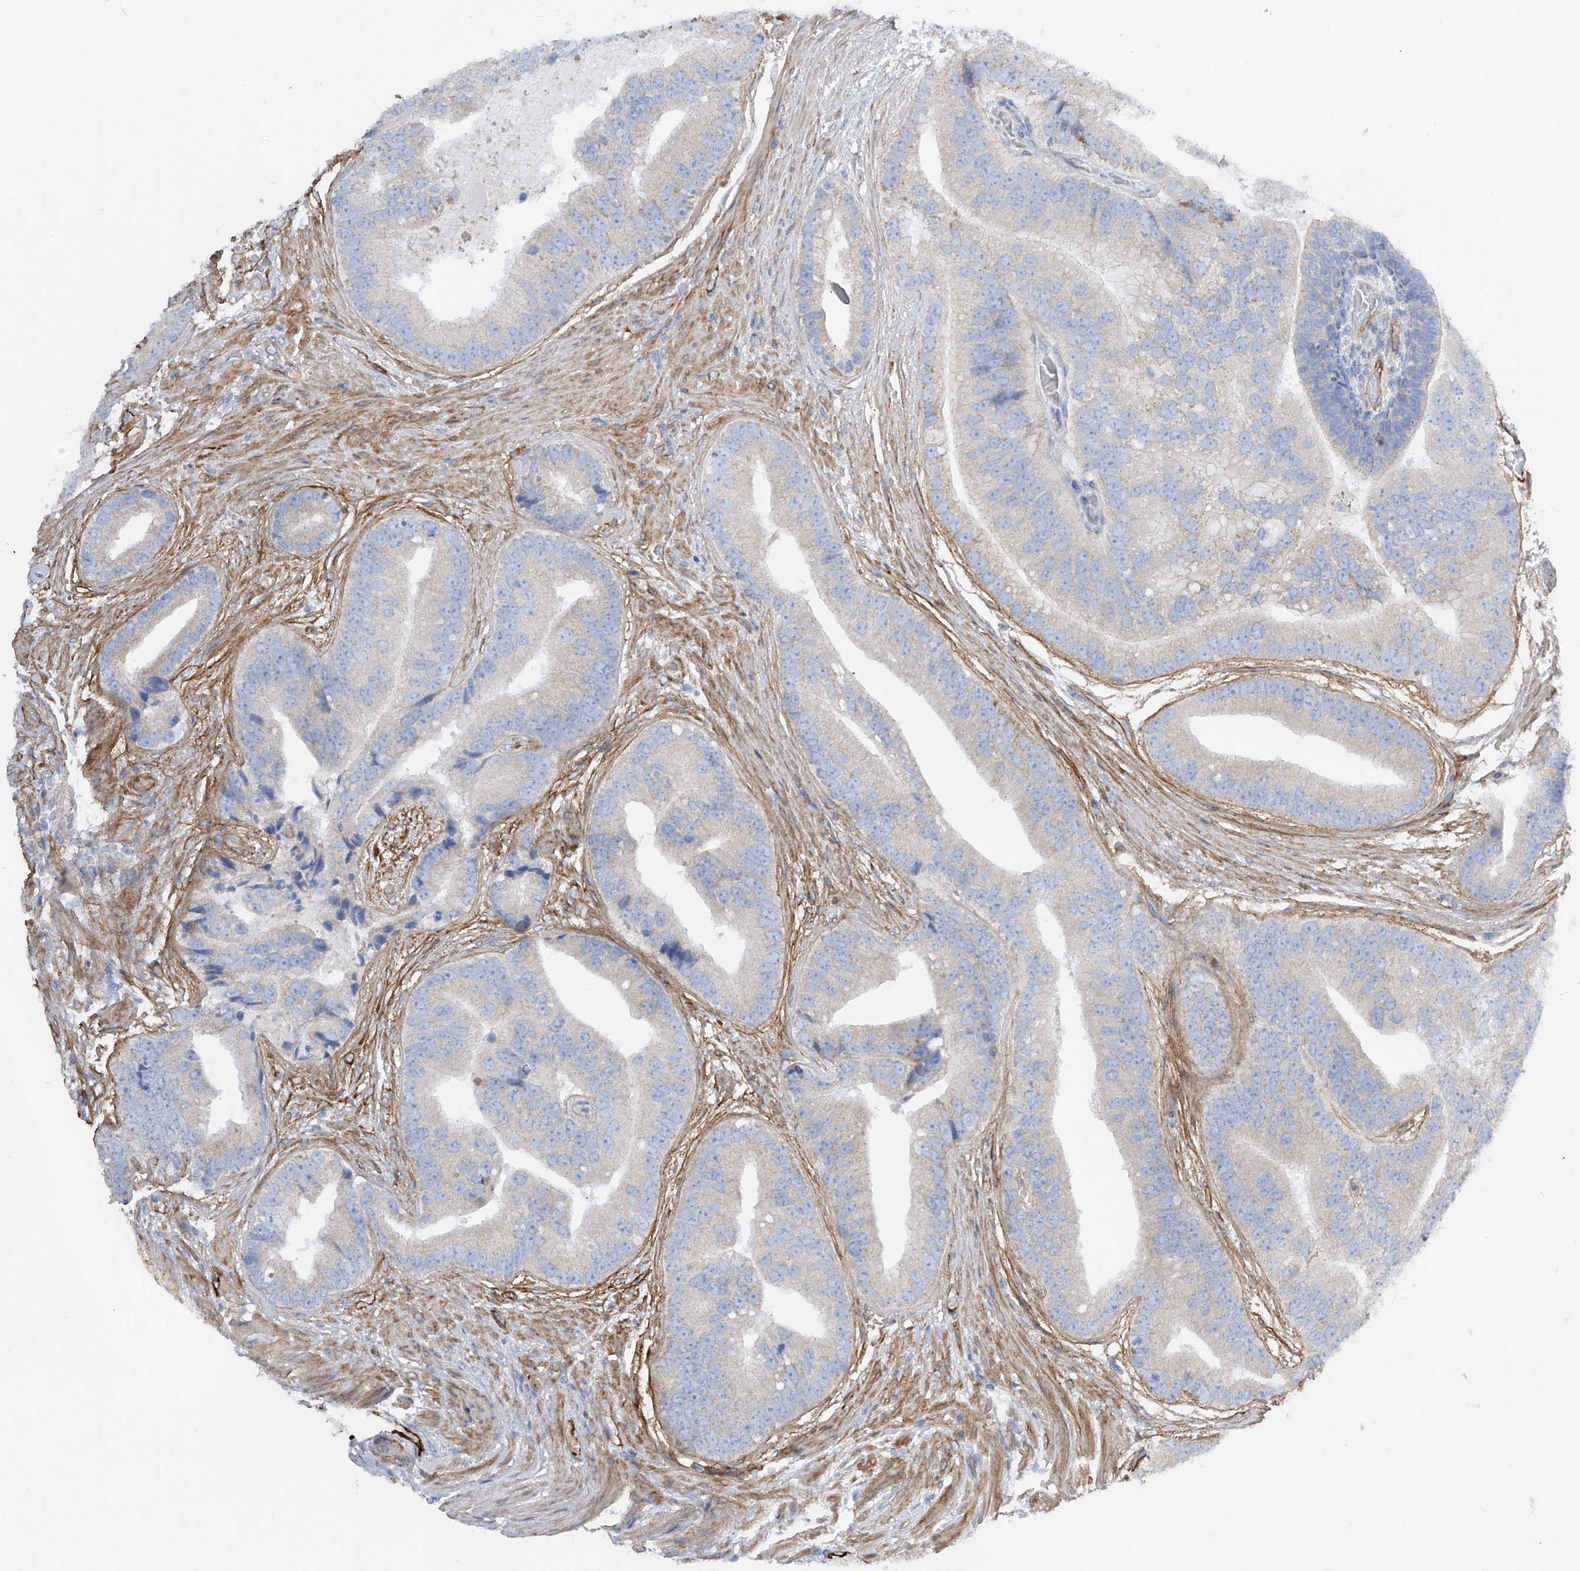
{"staining": {"intensity": "negative", "quantity": "none", "location": "none"}, "tissue": "prostate cancer", "cell_type": "Tumor cells", "image_type": "cancer", "snomed": [{"axis": "morphology", "description": "Adenocarcinoma, High grade"}, {"axis": "topography", "description": "Prostate"}], "caption": "A high-resolution histopathology image shows immunohistochemistry (IHC) staining of prostate adenocarcinoma (high-grade), which exhibits no significant staining in tumor cells.", "gene": "LCA5", "patient": {"sex": "male", "age": 70}}